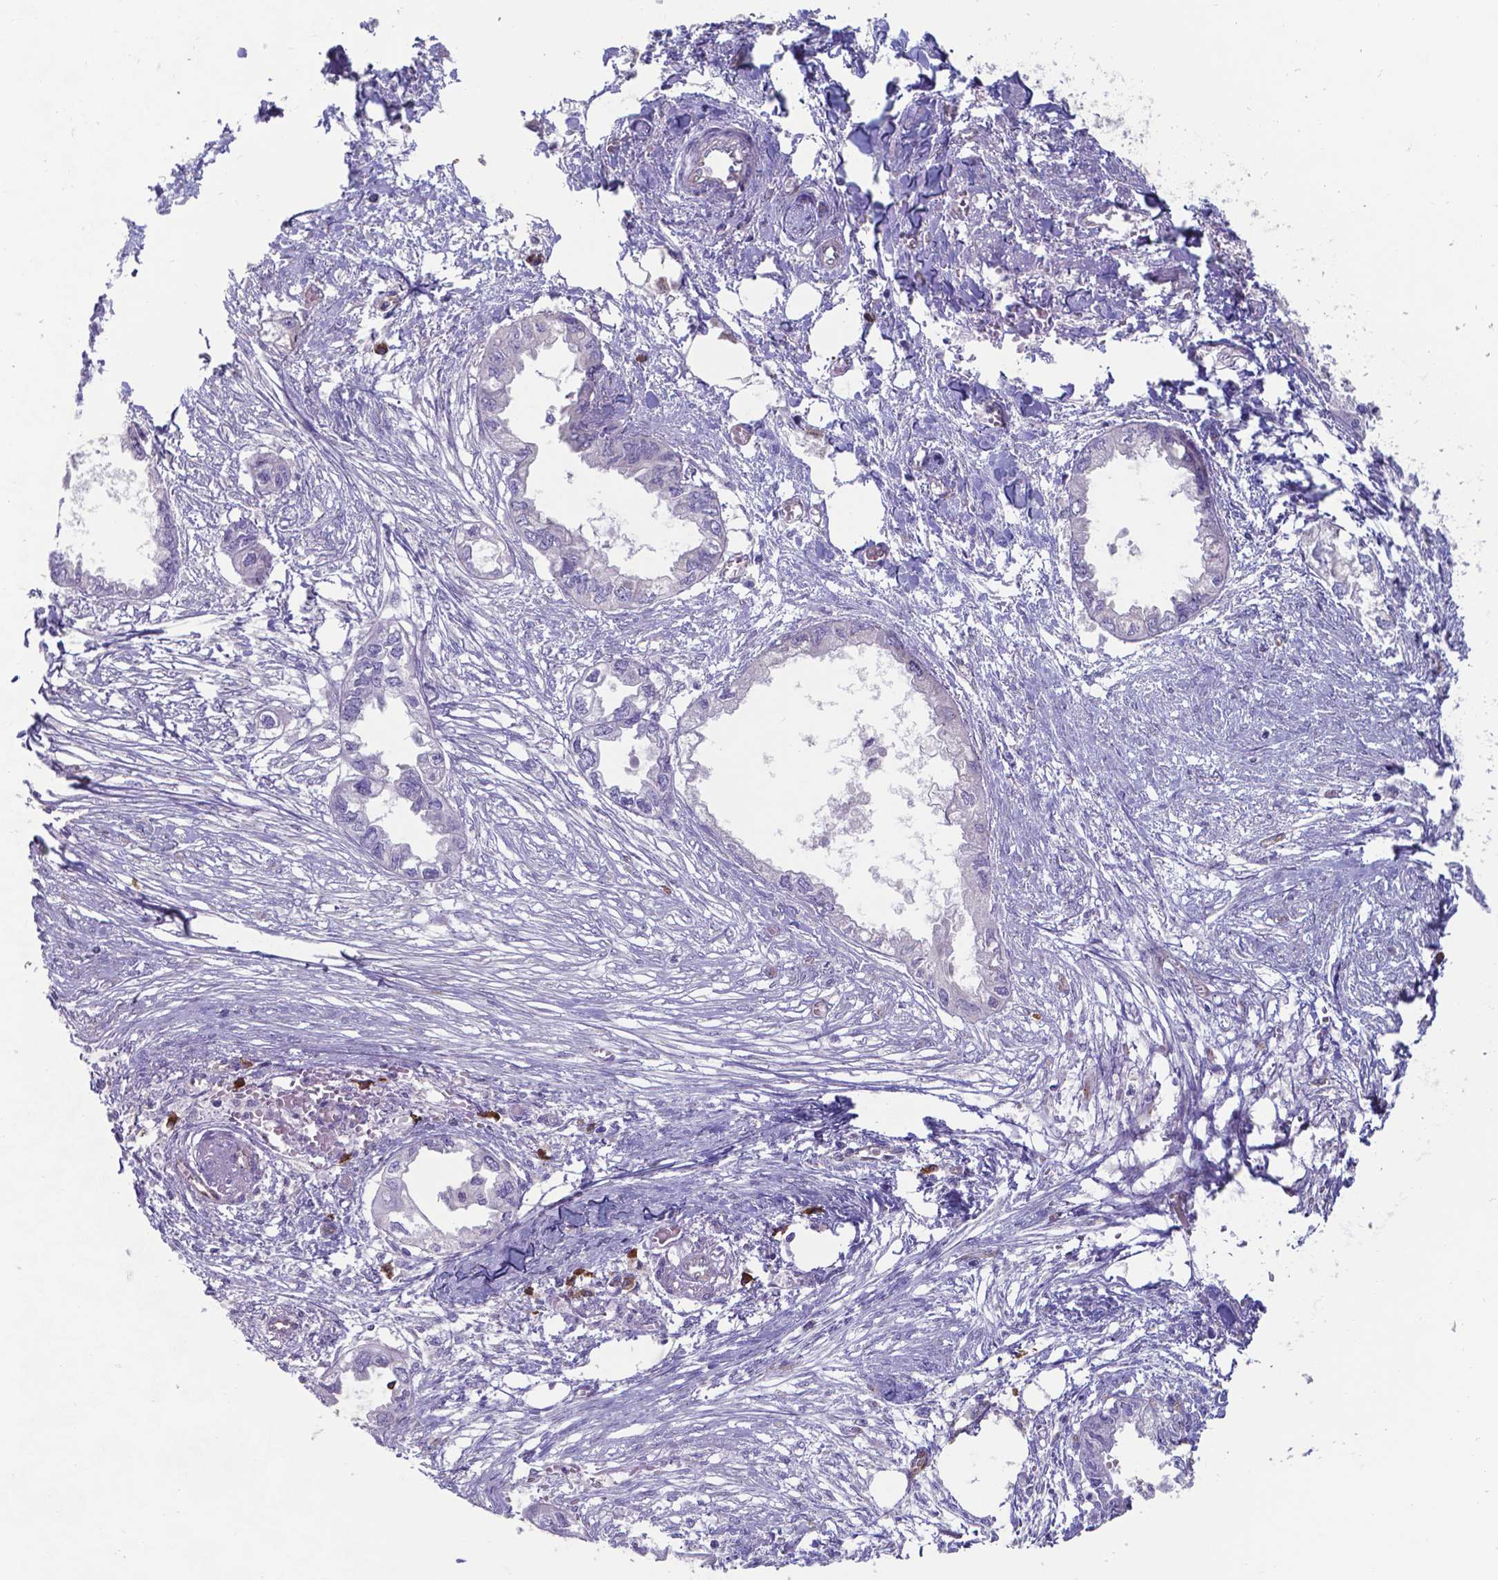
{"staining": {"intensity": "negative", "quantity": "none", "location": "none"}, "tissue": "endometrial cancer", "cell_type": "Tumor cells", "image_type": "cancer", "snomed": [{"axis": "morphology", "description": "Adenocarcinoma, NOS"}, {"axis": "morphology", "description": "Adenocarcinoma, metastatic, NOS"}, {"axis": "topography", "description": "Adipose tissue"}, {"axis": "topography", "description": "Endometrium"}], "caption": "This is an IHC histopathology image of human endometrial cancer (adenocarcinoma). There is no expression in tumor cells.", "gene": "UBE2J1", "patient": {"sex": "female", "age": 67}}